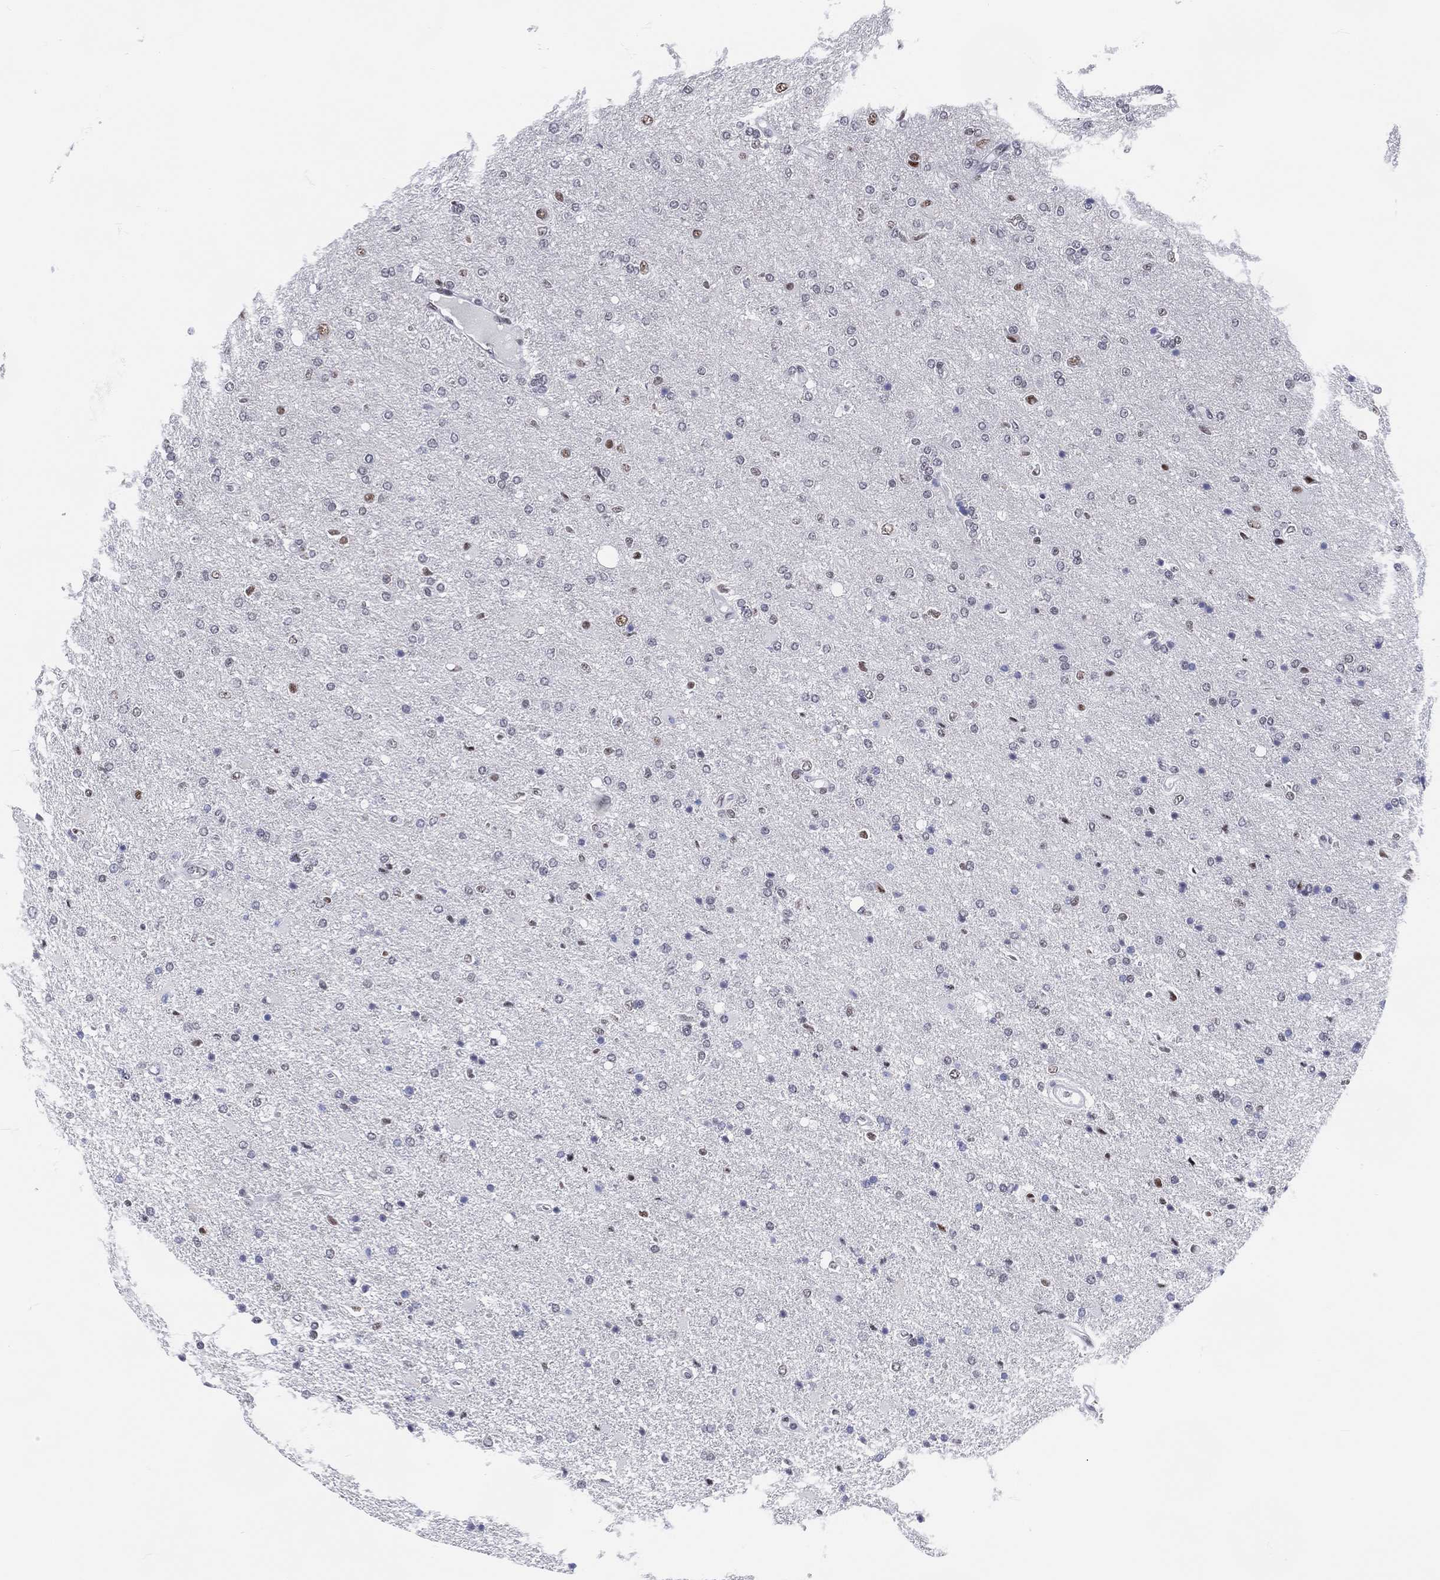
{"staining": {"intensity": "weak", "quantity": "<25%", "location": "nuclear"}, "tissue": "glioma", "cell_type": "Tumor cells", "image_type": "cancer", "snomed": [{"axis": "morphology", "description": "Glioma, malignant, High grade"}, {"axis": "topography", "description": "Cerebral cortex"}], "caption": "A photomicrograph of human glioma is negative for staining in tumor cells.", "gene": "MAPK8IP1", "patient": {"sex": "male", "age": 70}}